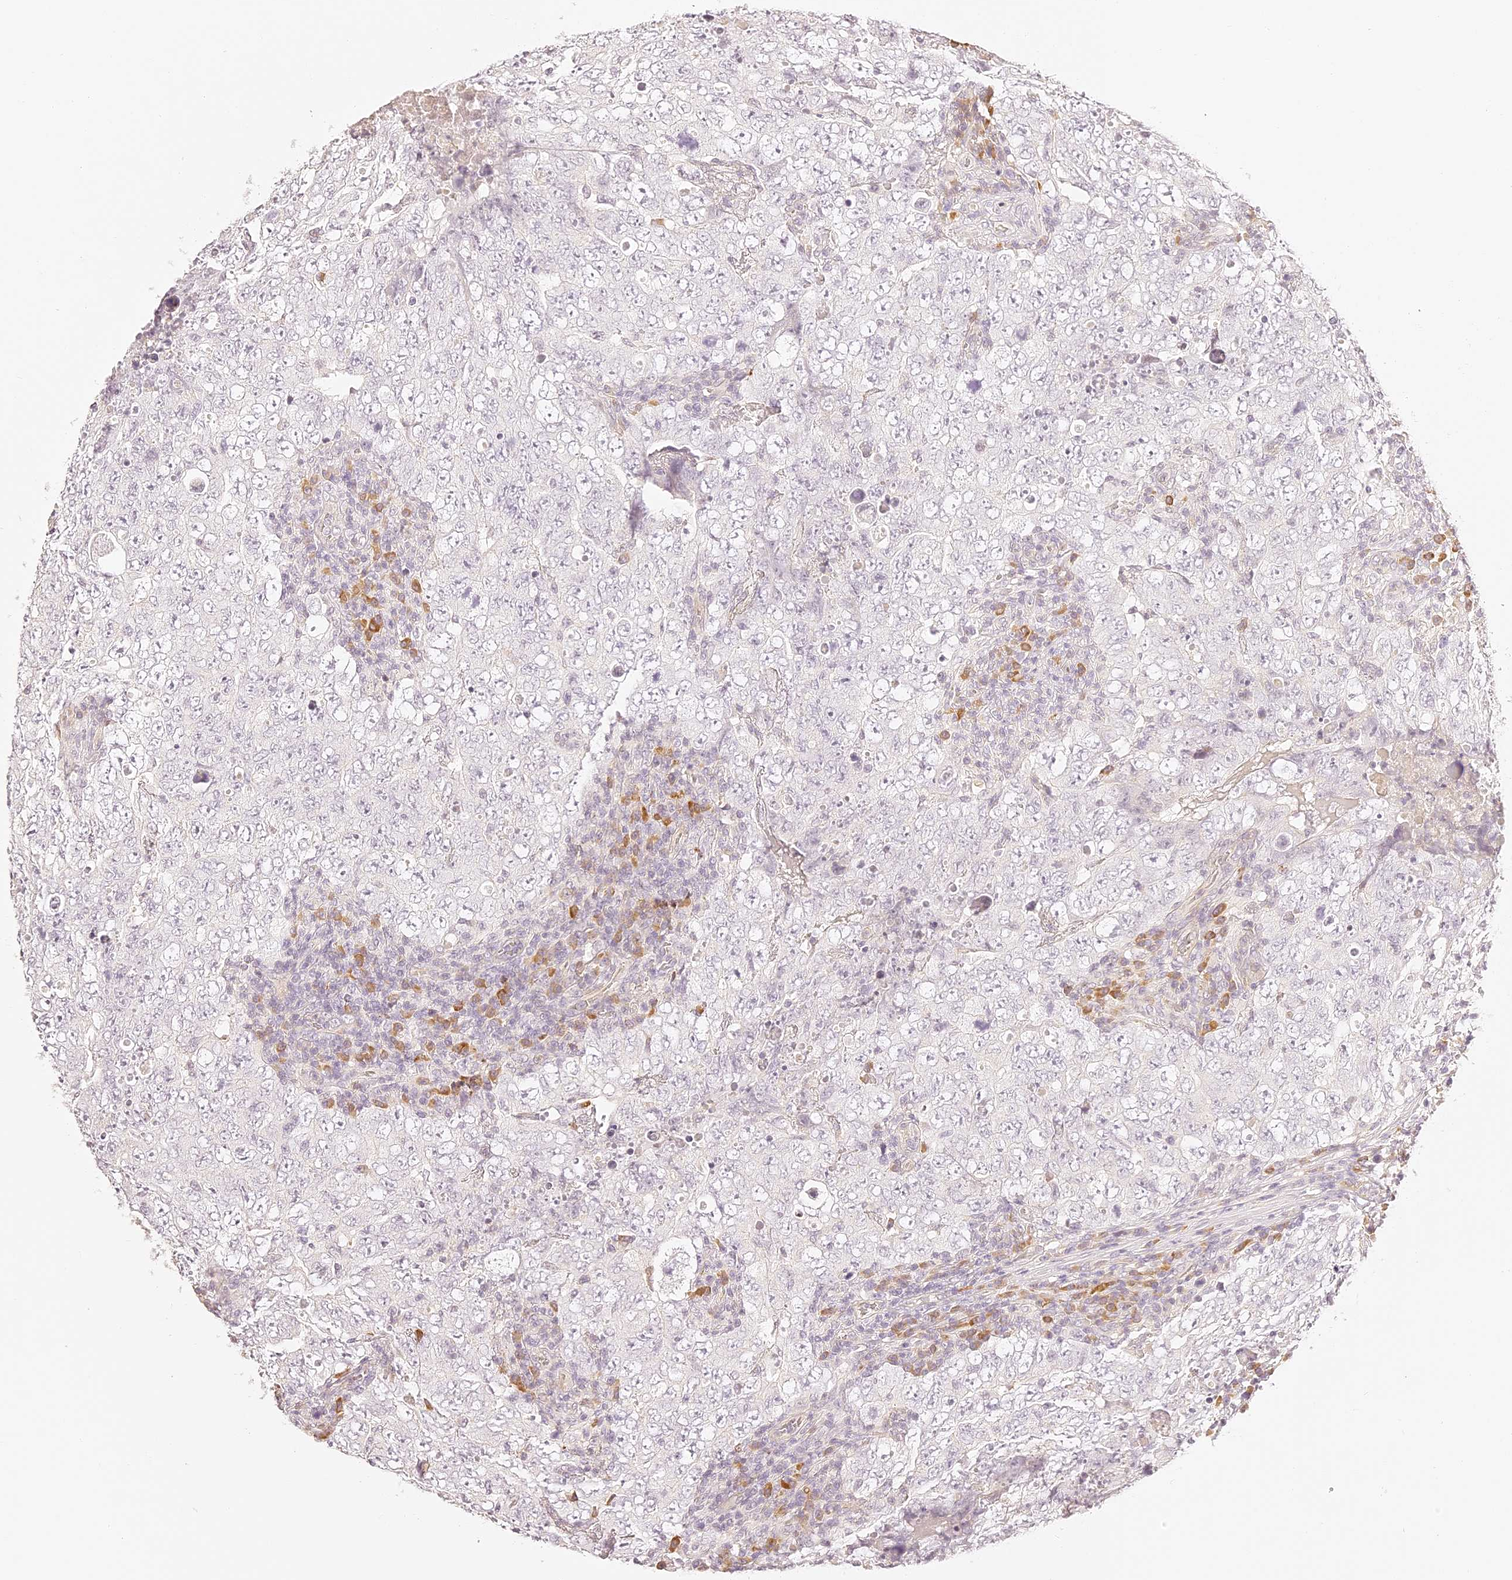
{"staining": {"intensity": "negative", "quantity": "none", "location": "none"}, "tissue": "testis cancer", "cell_type": "Tumor cells", "image_type": "cancer", "snomed": [{"axis": "morphology", "description": "Carcinoma, Embryonal, NOS"}, {"axis": "topography", "description": "Testis"}], "caption": "The histopathology image displays no significant positivity in tumor cells of embryonal carcinoma (testis).", "gene": "TRIM45", "patient": {"sex": "male", "age": 26}}